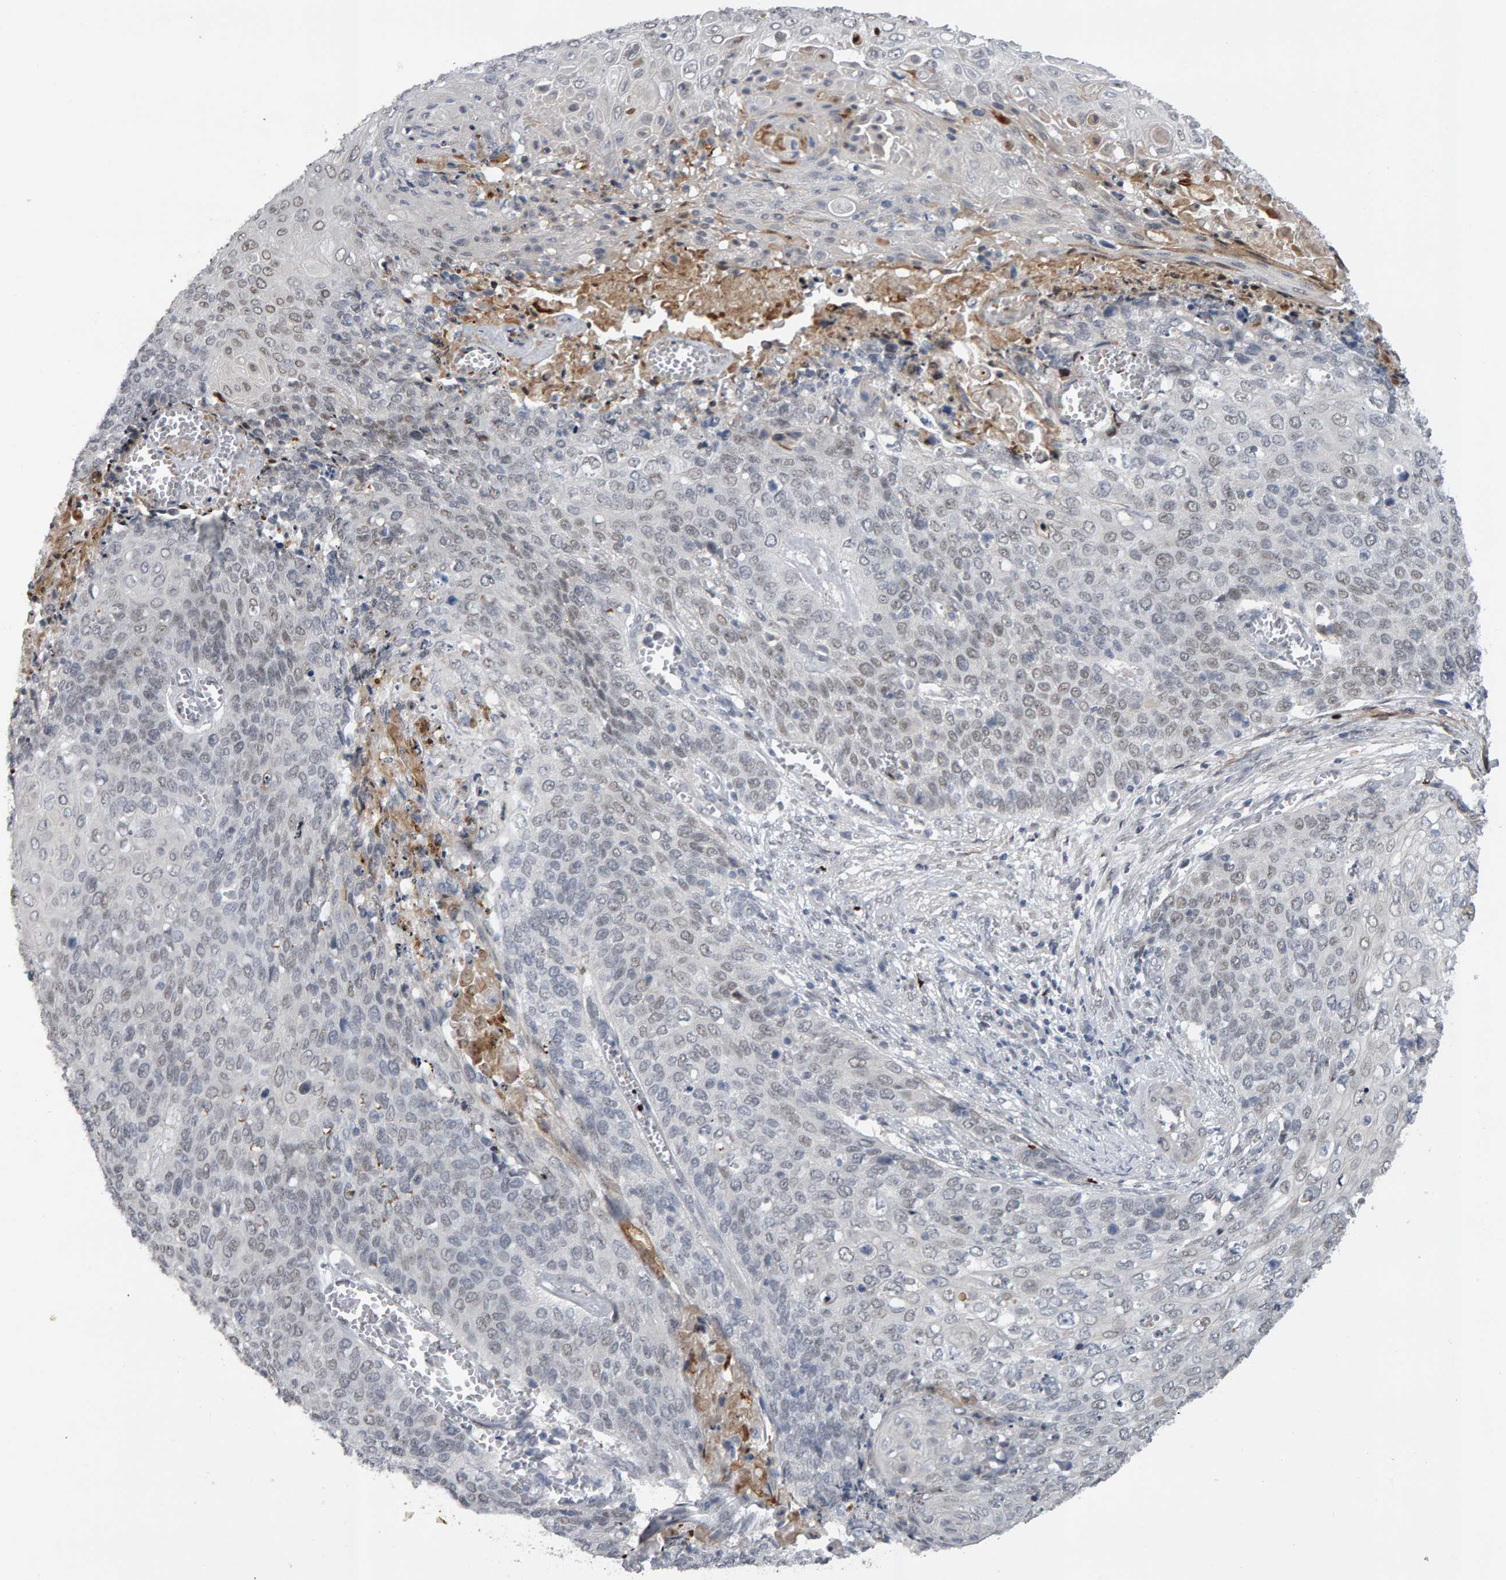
{"staining": {"intensity": "weak", "quantity": "<25%", "location": "nuclear"}, "tissue": "cervical cancer", "cell_type": "Tumor cells", "image_type": "cancer", "snomed": [{"axis": "morphology", "description": "Squamous cell carcinoma, NOS"}, {"axis": "topography", "description": "Cervix"}], "caption": "A high-resolution photomicrograph shows IHC staining of cervical squamous cell carcinoma, which demonstrates no significant positivity in tumor cells.", "gene": "IPO8", "patient": {"sex": "female", "age": 39}}